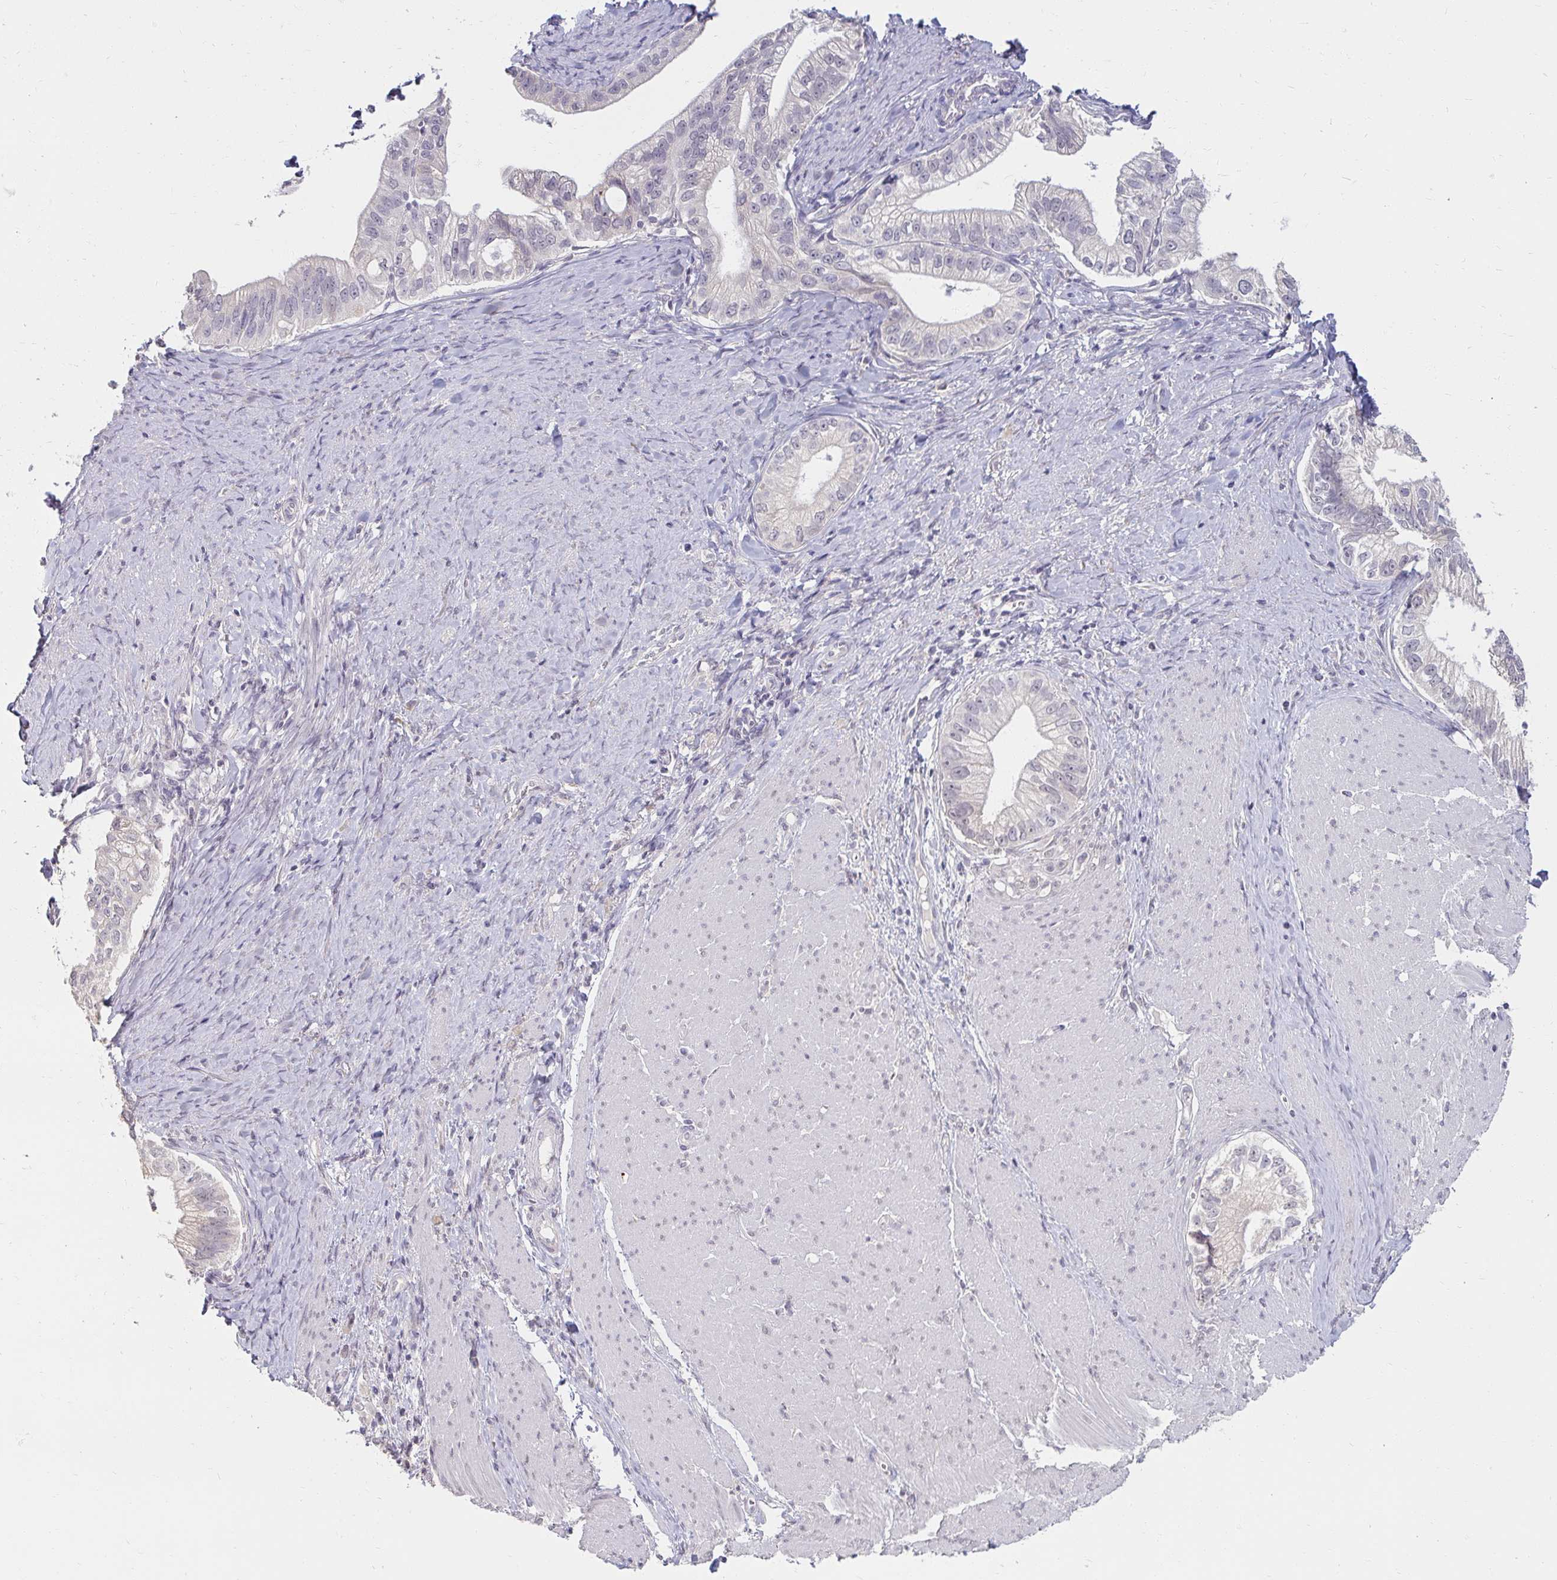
{"staining": {"intensity": "negative", "quantity": "none", "location": "none"}, "tissue": "pancreatic cancer", "cell_type": "Tumor cells", "image_type": "cancer", "snomed": [{"axis": "morphology", "description": "Adenocarcinoma, NOS"}, {"axis": "topography", "description": "Pancreas"}], "caption": "The histopathology image demonstrates no significant positivity in tumor cells of pancreatic cancer (adenocarcinoma). (DAB immunohistochemistry (IHC), high magnification).", "gene": "DDN", "patient": {"sex": "male", "age": 70}}